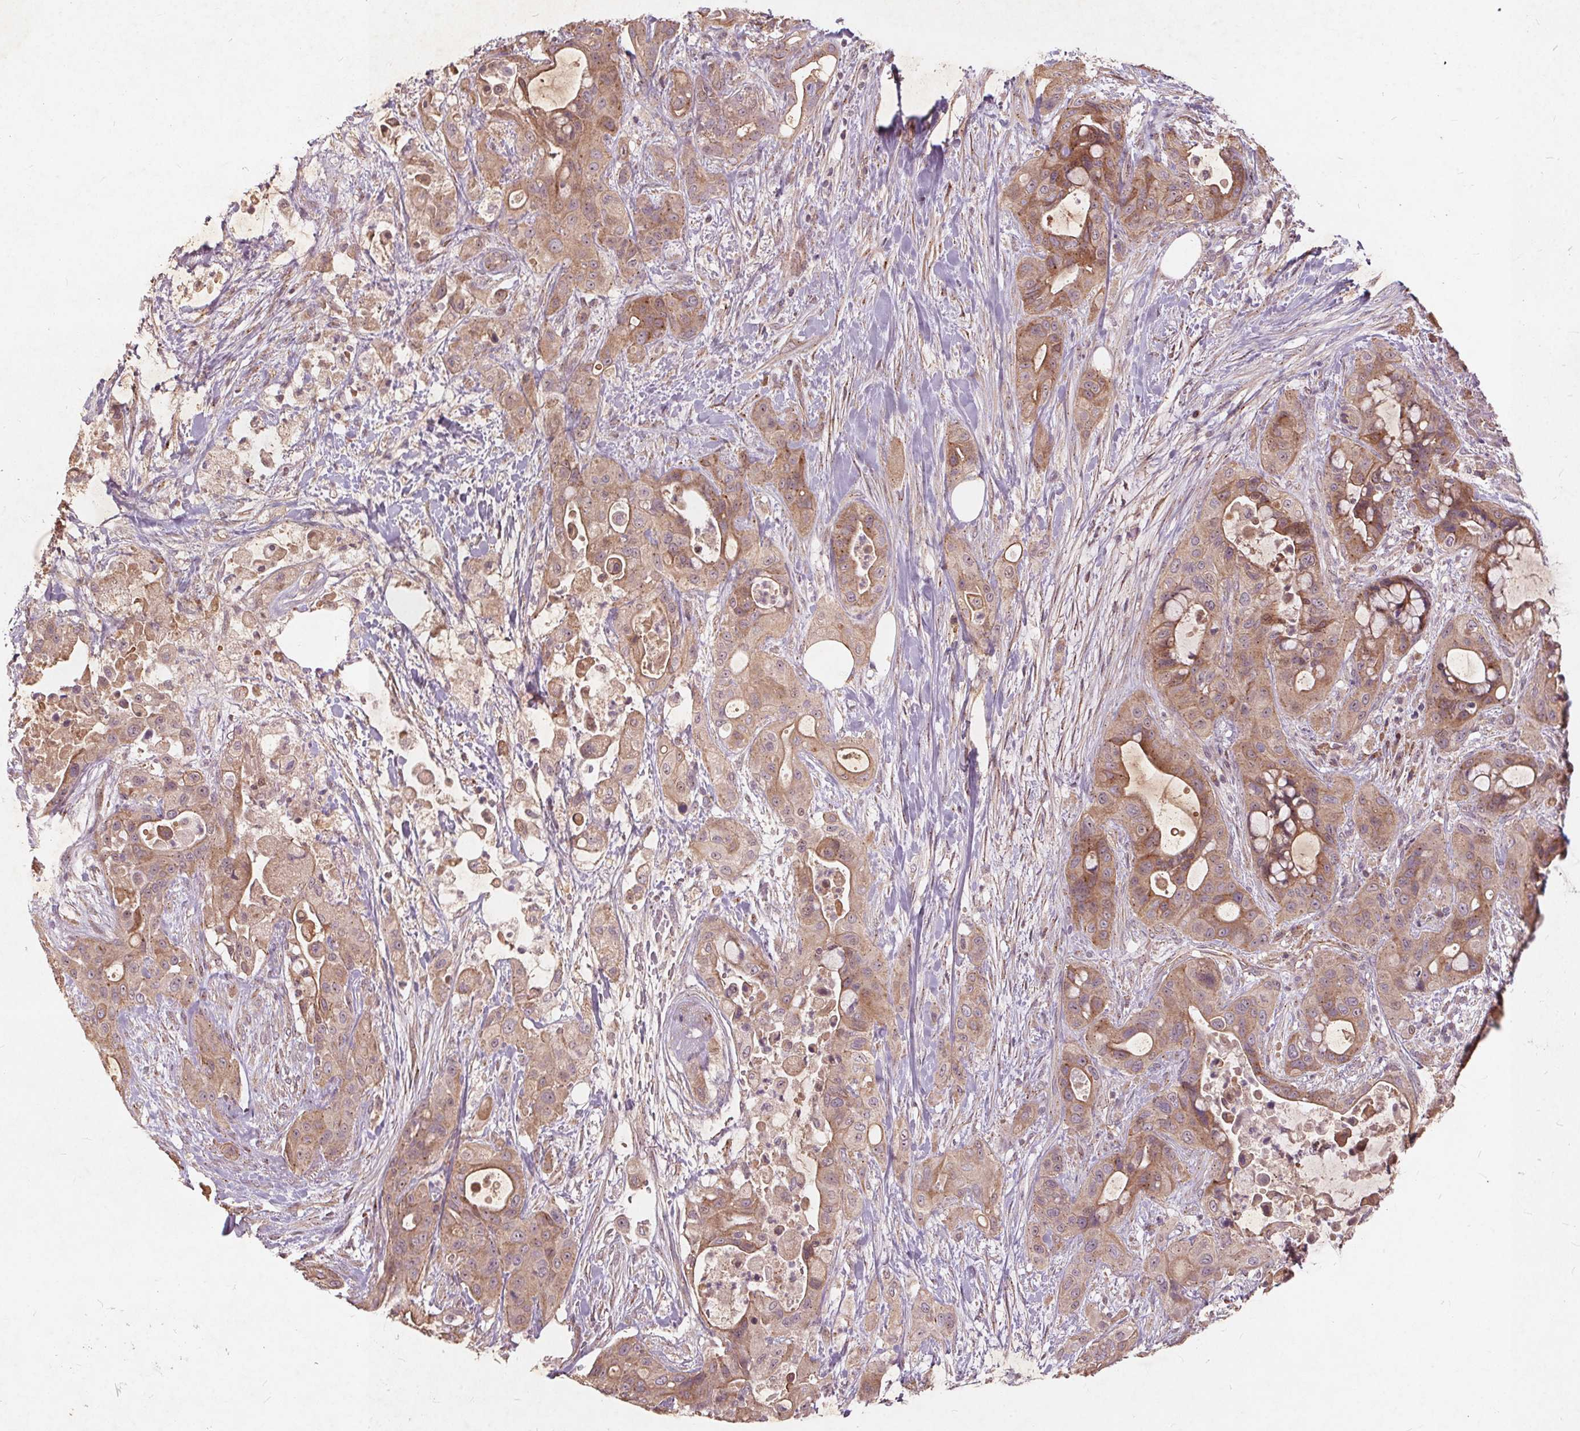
{"staining": {"intensity": "weak", "quantity": ">75%", "location": "cytoplasmic/membranous"}, "tissue": "pancreatic cancer", "cell_type": "Tumor cells", "image_type": "cancer", "snomed": [{"axis": "morphology", "description": "Adenocarcinoma, NOS"}, {"axis": "topography", "description": "Pancreas"}], "caption": "A low amount of weak cytoplasmic/membranous staining is present in approximately >75% of tumor cells in adenocarcinoma (pancreatic) tissue.", "gene": "CSNK1G2", "patient": {"sex": "male", "age": 71}}